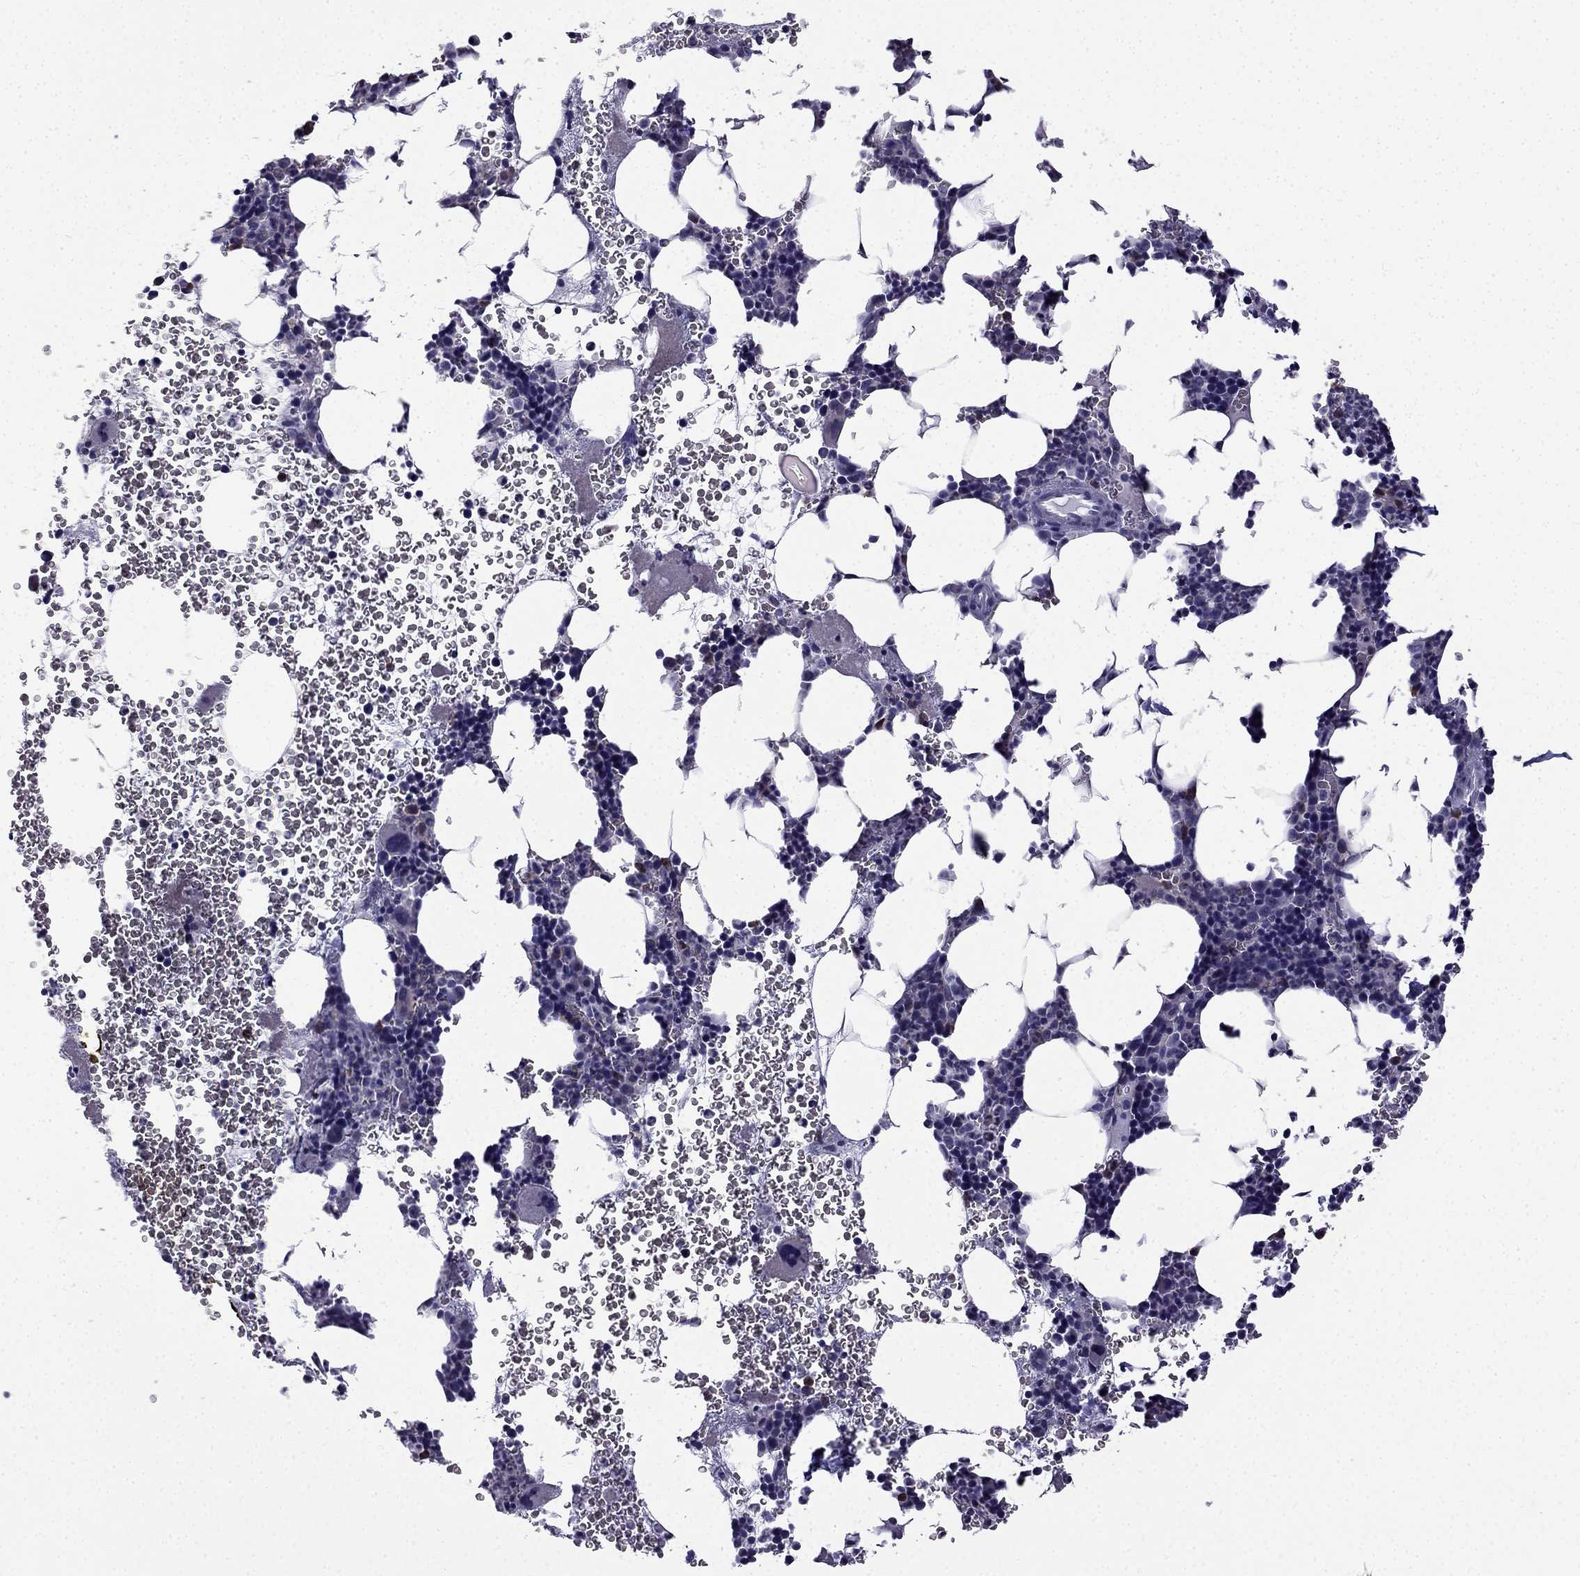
{"staining": {"intensity": "negative", "quantity": "none", "location": "none"}, "tissue": "bone marrow", "cell_type": "Hematopoietic cells", "image_type": "normal", "snomed": [{"axis": "morphology", "description": "Normal tissue, NOS"}, {"axis": "topography", "description": "Bone marrow"}], "caption": "Histopathology image shows no significant protein positivity in hematopoietic cells of benign bone marrow.", "gene": "SLC6A2", "patient": {"sex": "male", "age": 44}}